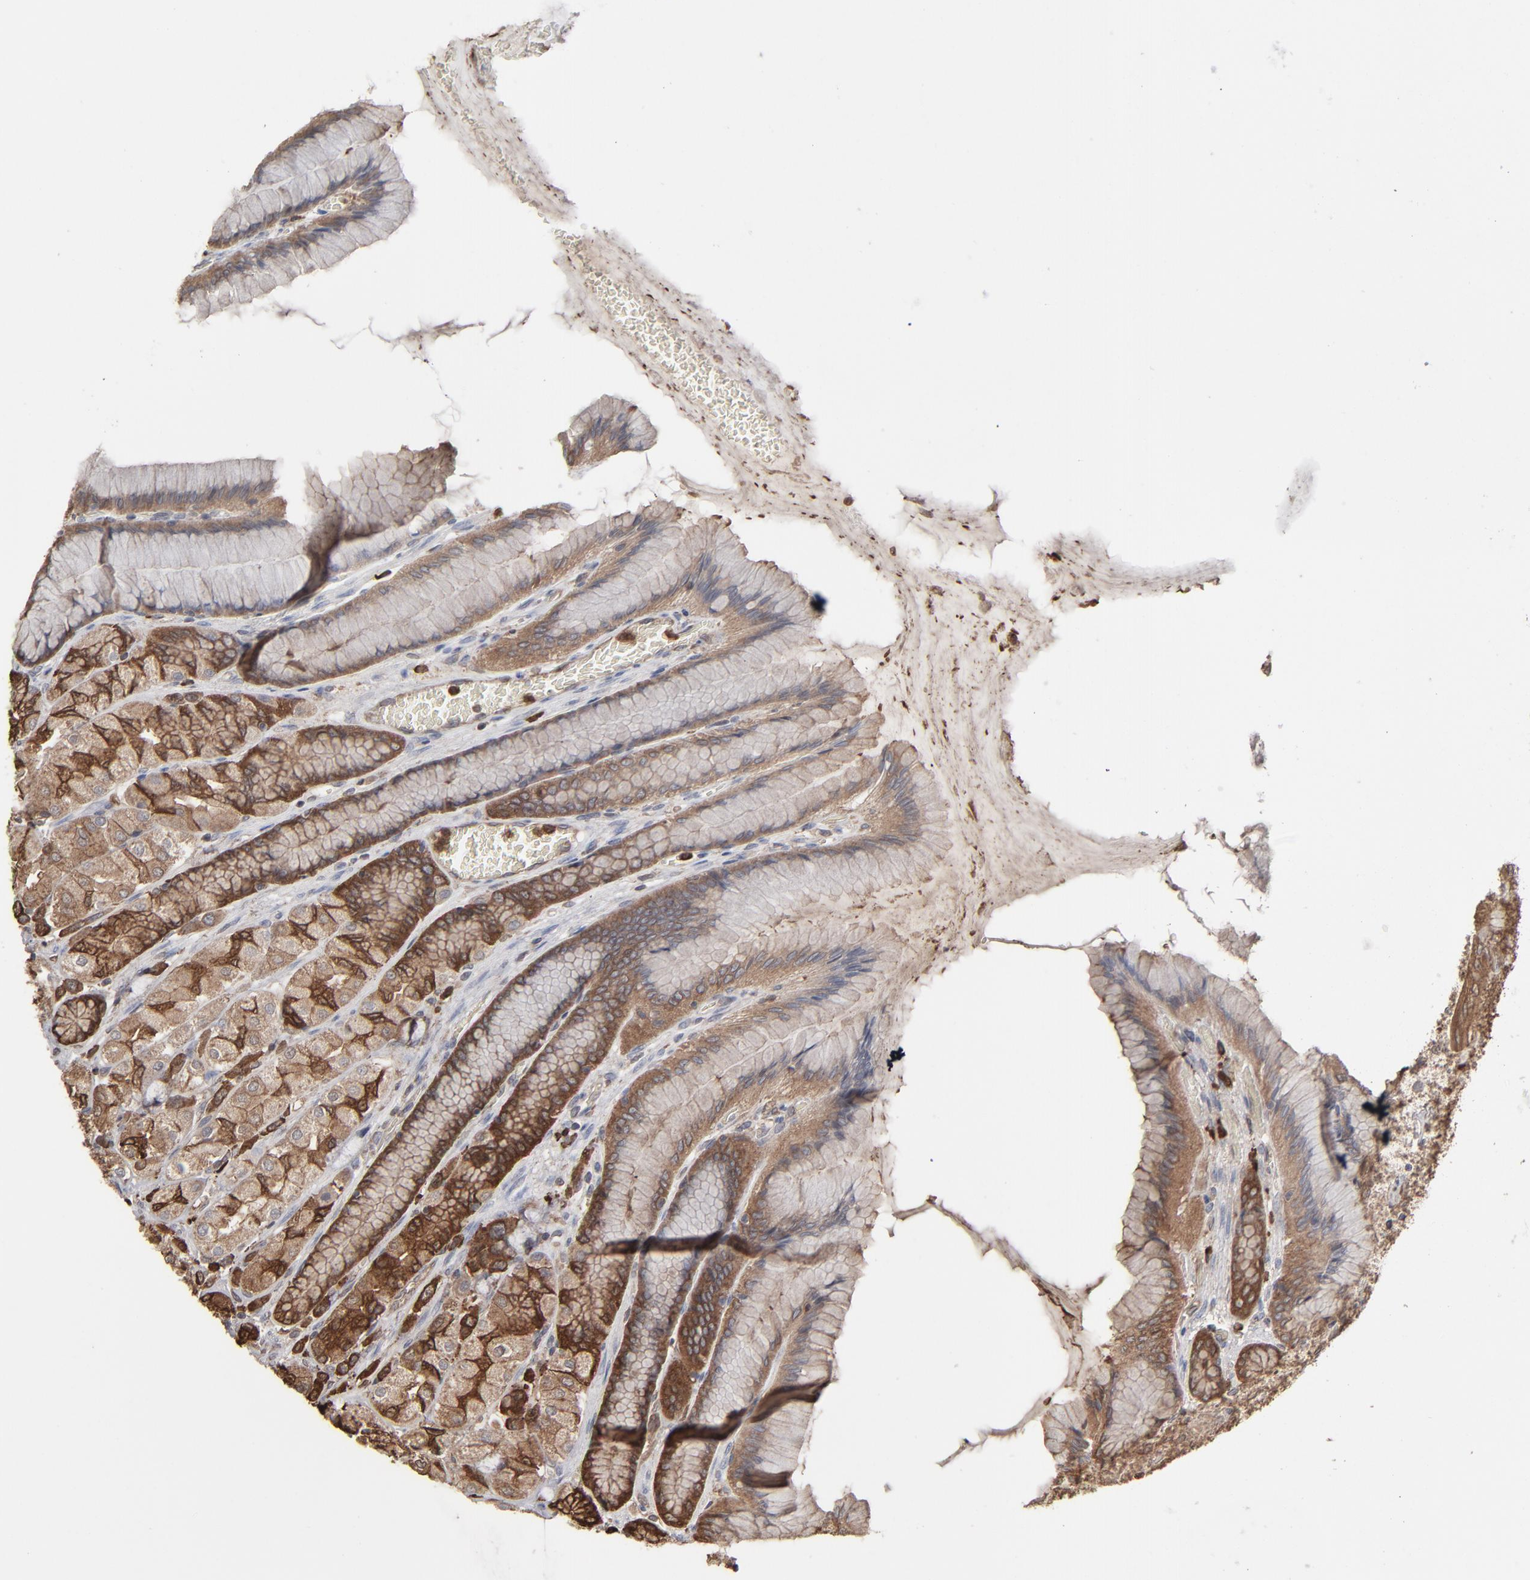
{"staining": {"intensity": "strong", "quantity": ">75%", "location": "cytoplasmic/membranous"}, "tissue": "stomach", "cell_type": "Glandular cells", "image_type": "normal", "snomed": [{"axis": "morphology", "description": "Normal tissue, NOS"}, {"axis": "morphology", "description": "Adenocarcinoma, NOS"}, {"axis": "topography", "description": "Stomach"}, {"axis": "topography", "description": "Stomach, lower"}], "caption": "IHC staining of benign stomach, which displays high levels of strong cytoplasmic/membranous staining in approximately >75% of glandular cells indicating strong cytoplasmic/membranous protein expression. The staining was performed using DAB (3,3'-diaminobenzidine) (brown) for protein detection and nuclei were counterstained in hematoxylin (blue).", "gene": "NME1", "patient": {"sex": "female", "age": 65}}